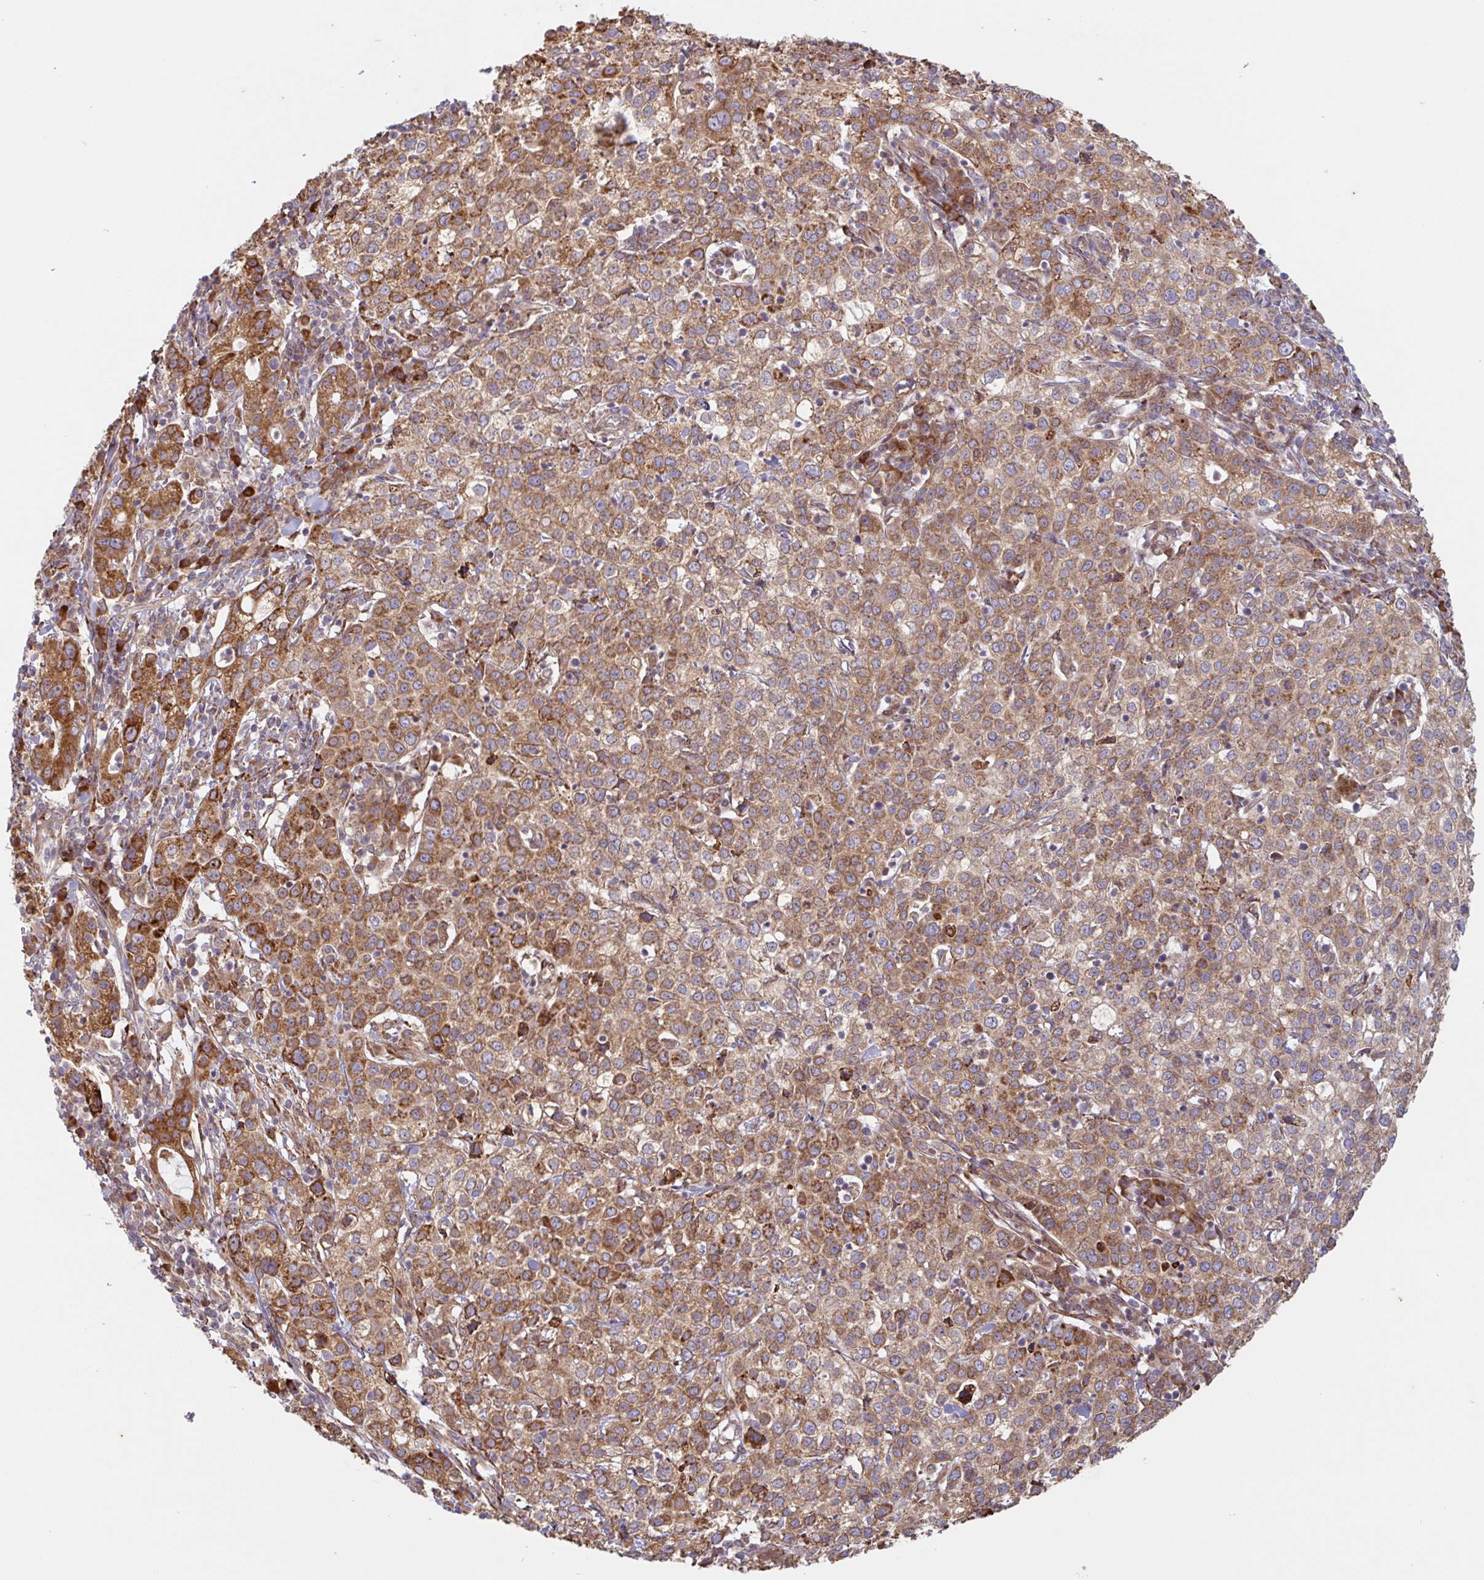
{"staining": {"intensity": "strong", "quantity": ">75%", "location": "cytoplasmic/membranous"}, "tissue": "cervical cancer", "cell_type": "Tumor cells", "image_type": "cancer", "snomed": [{"axis": "morphology", "description": "Normal tissue, NOS"}, {"axis": "morphology", "description": "Adenocarcinoma, NOS"}, {"axis": "topography", "description": "Cervix"}], "caption": "IHC (DAB) staining of human cervical adenocarcinoma shows strong cytoplasmic/membranous protein staining in about >75% of tumor cells. (Brightfield microscopy of DAB IHC at high magnification).", "gene": "RIT1", "patient": {"sex": "female", "age": 44}}